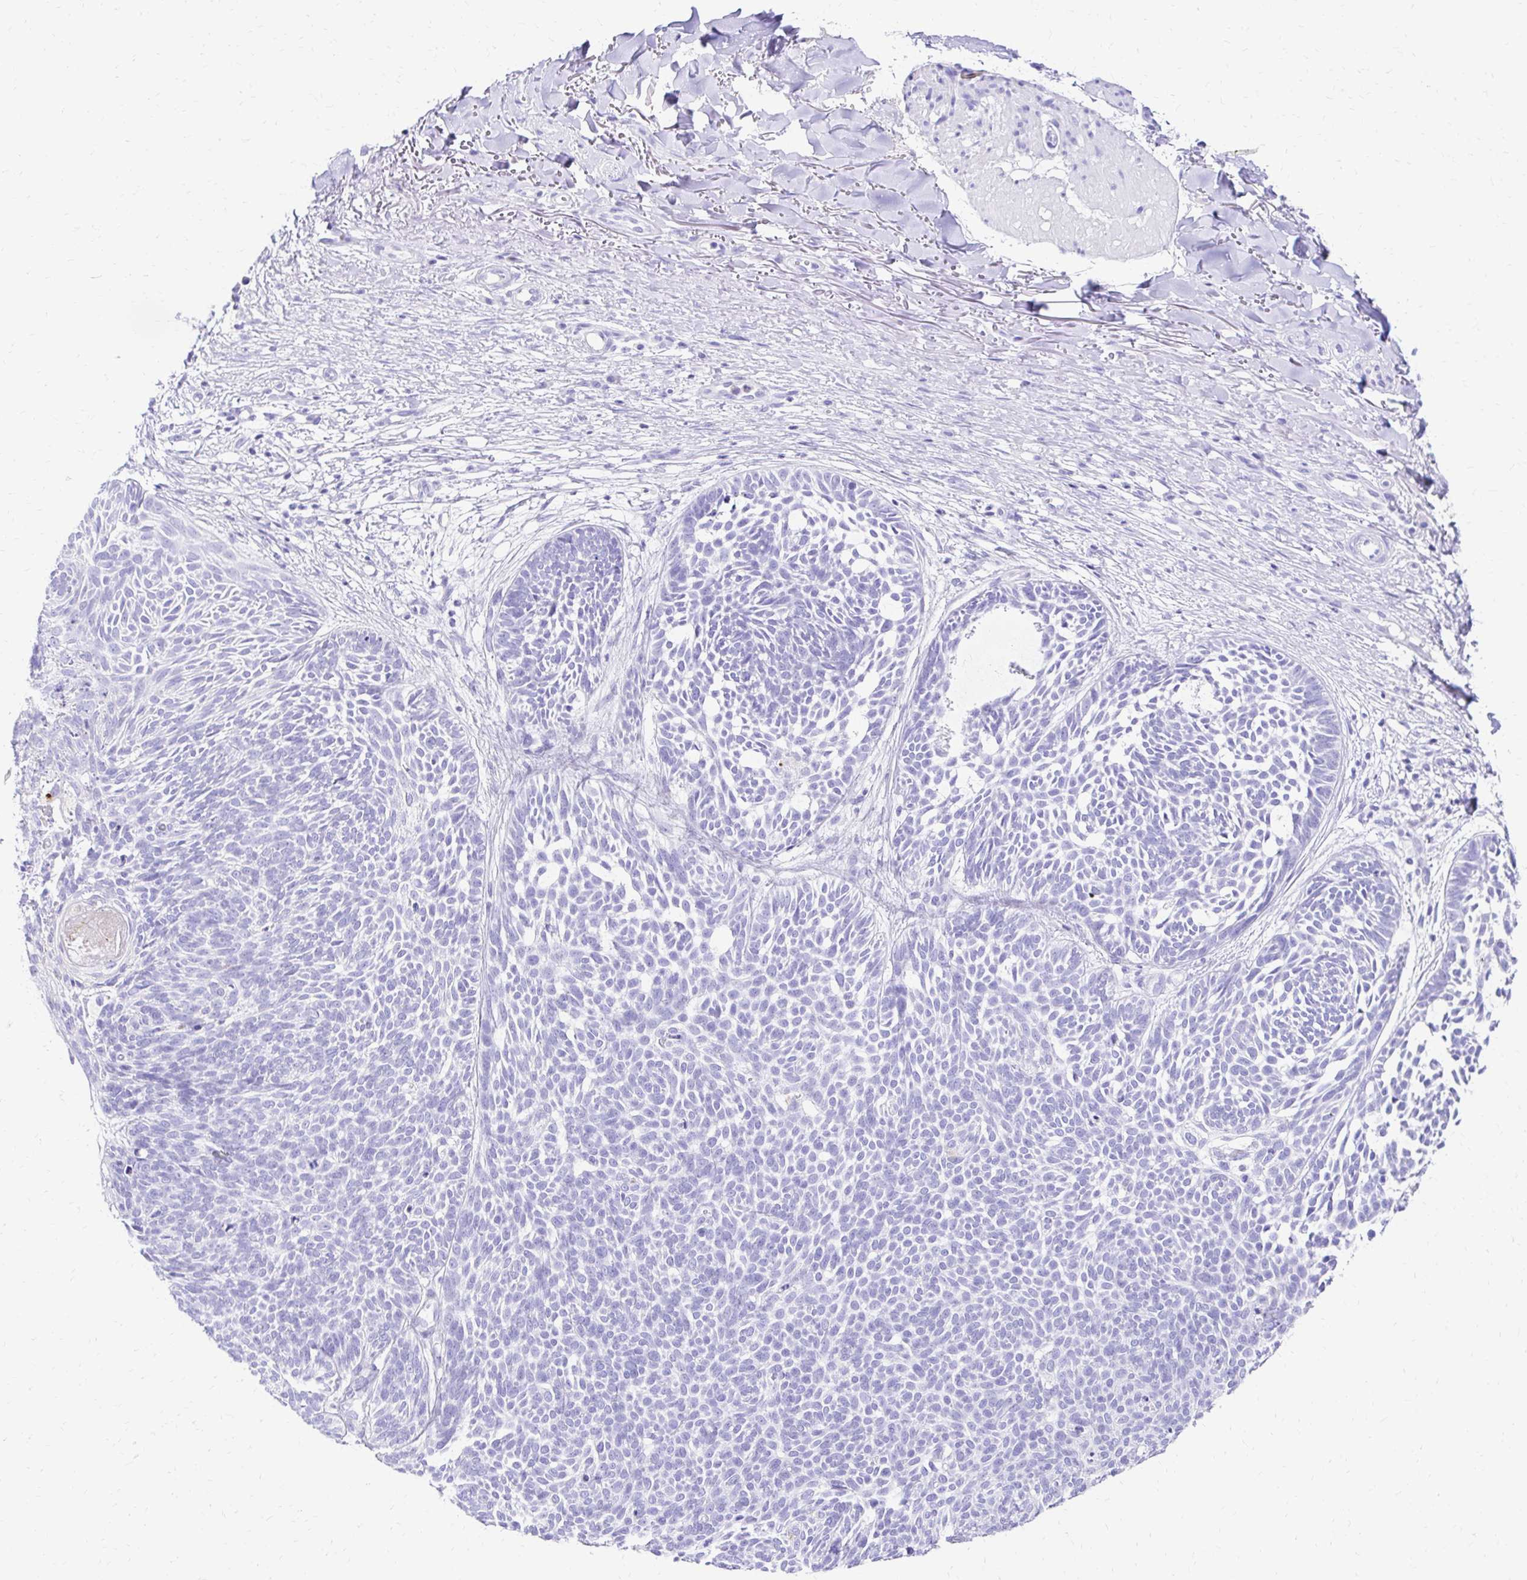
{"staining": {"intensity": "negative", "quantity": "none", "location": "none"}, "tissue": "skin cancer", "cell_type": "Tumor cells", "image_type": "cancer", "snomed": [{"axis": "morphology", "description": "Basal cell carcinoma"}, {"axis": "topography", "description": "Skin"}, {"axis": "topography", "description": "Skin of trunk"}], "caption": "A micrograph of human skin cancer is negative for staining in tumor cells.", "gene": "S100G", "patient": {"sex": "male", "age": 74}}